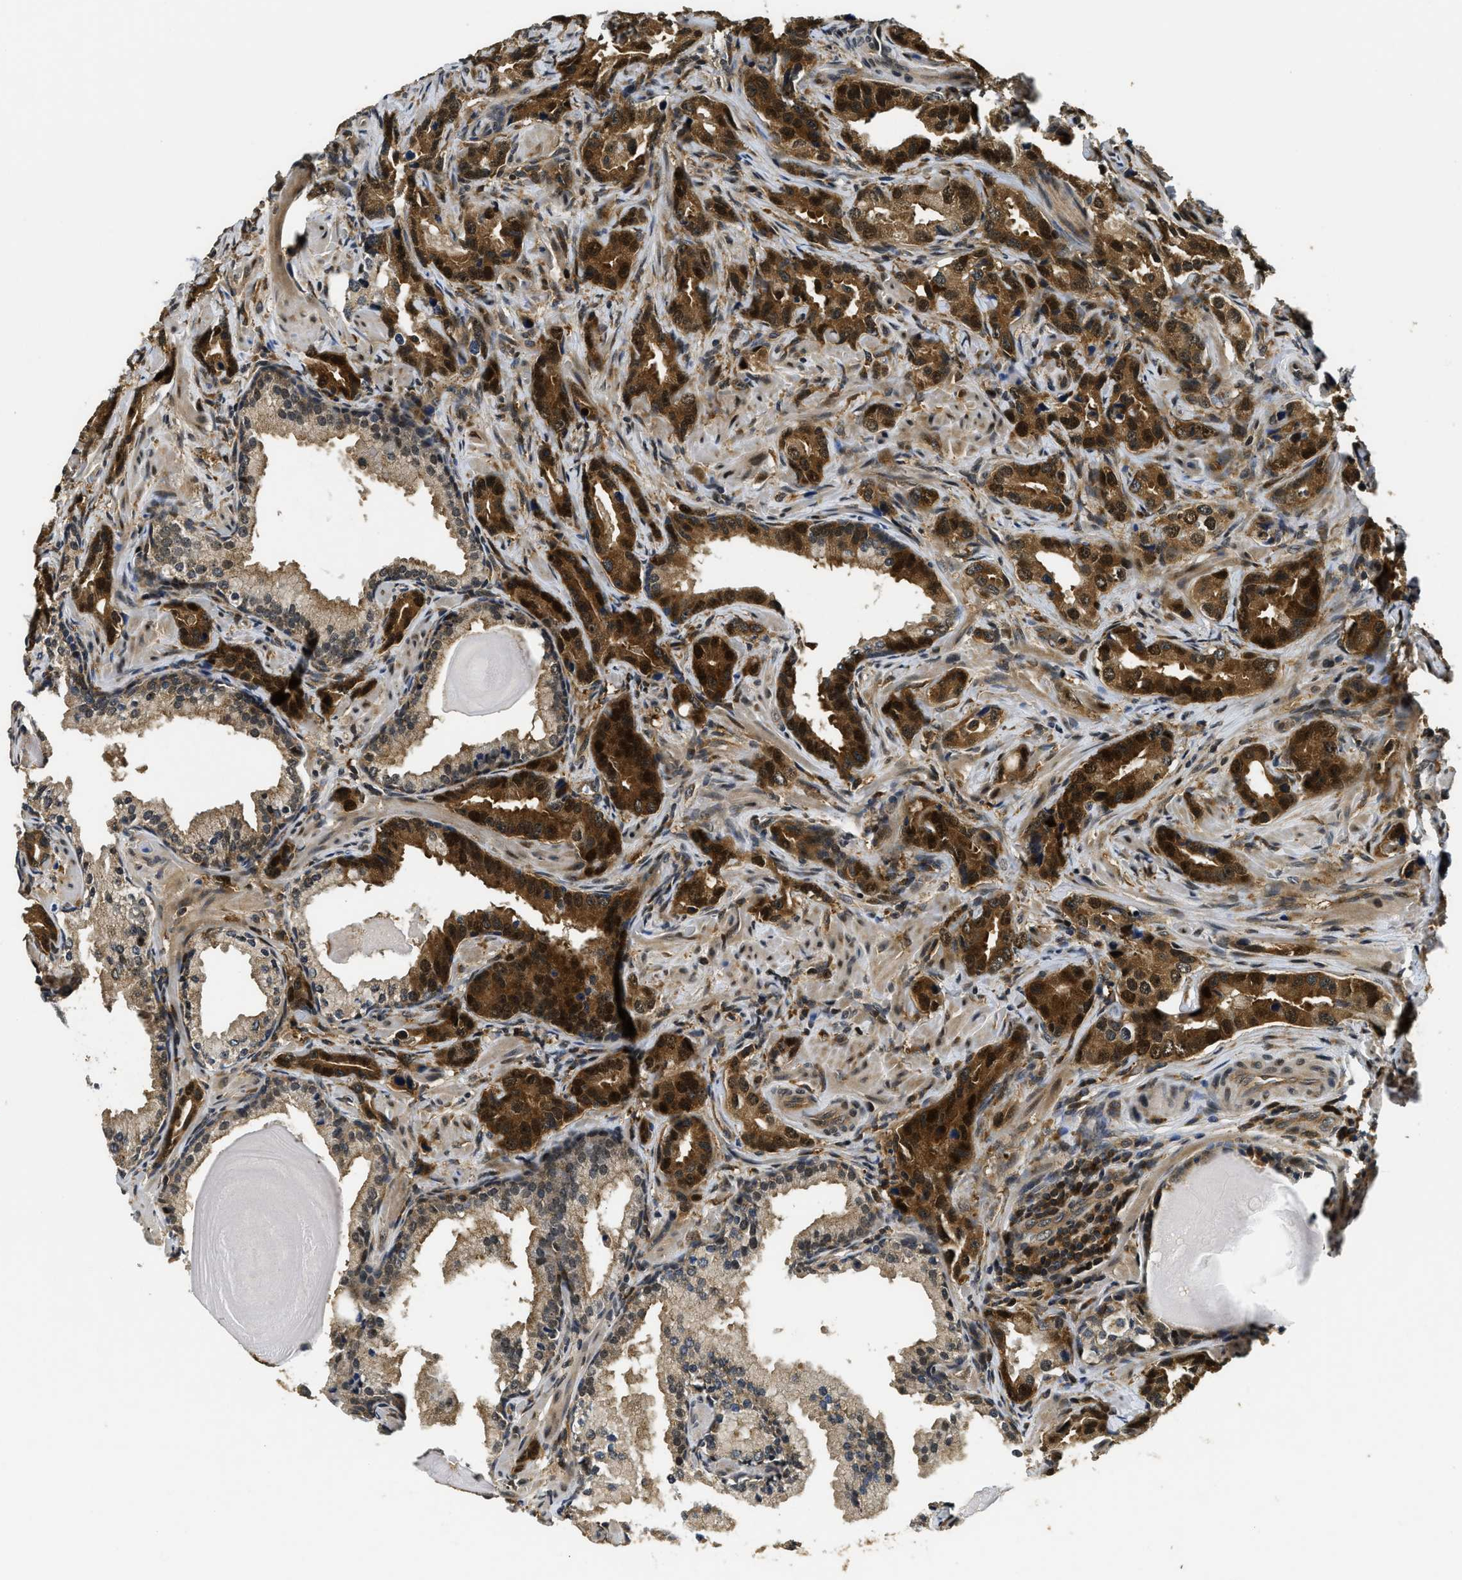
{"staining": {"intensity": "strong", "quantity": ">75%", "location": "cytoplasmic/membranous,nuclear"}, "tissue": "prostate cancer", "cell_type": "Tumor cells", "image_type": "cancer", "snomed": [{"axis": "morphology", "description": "Adenocarcinoma, High grade"}, {"axis": "topography", "description": "Prostate"}], "caption": "Brown immunohistochemical staining in human prostate cancer reveals strong cytoplasmic/membranous and nuclear positivity in about >75% of tumor cells.", "gene": "ADSL", "patient": {"sex": "male", "age": 63}}